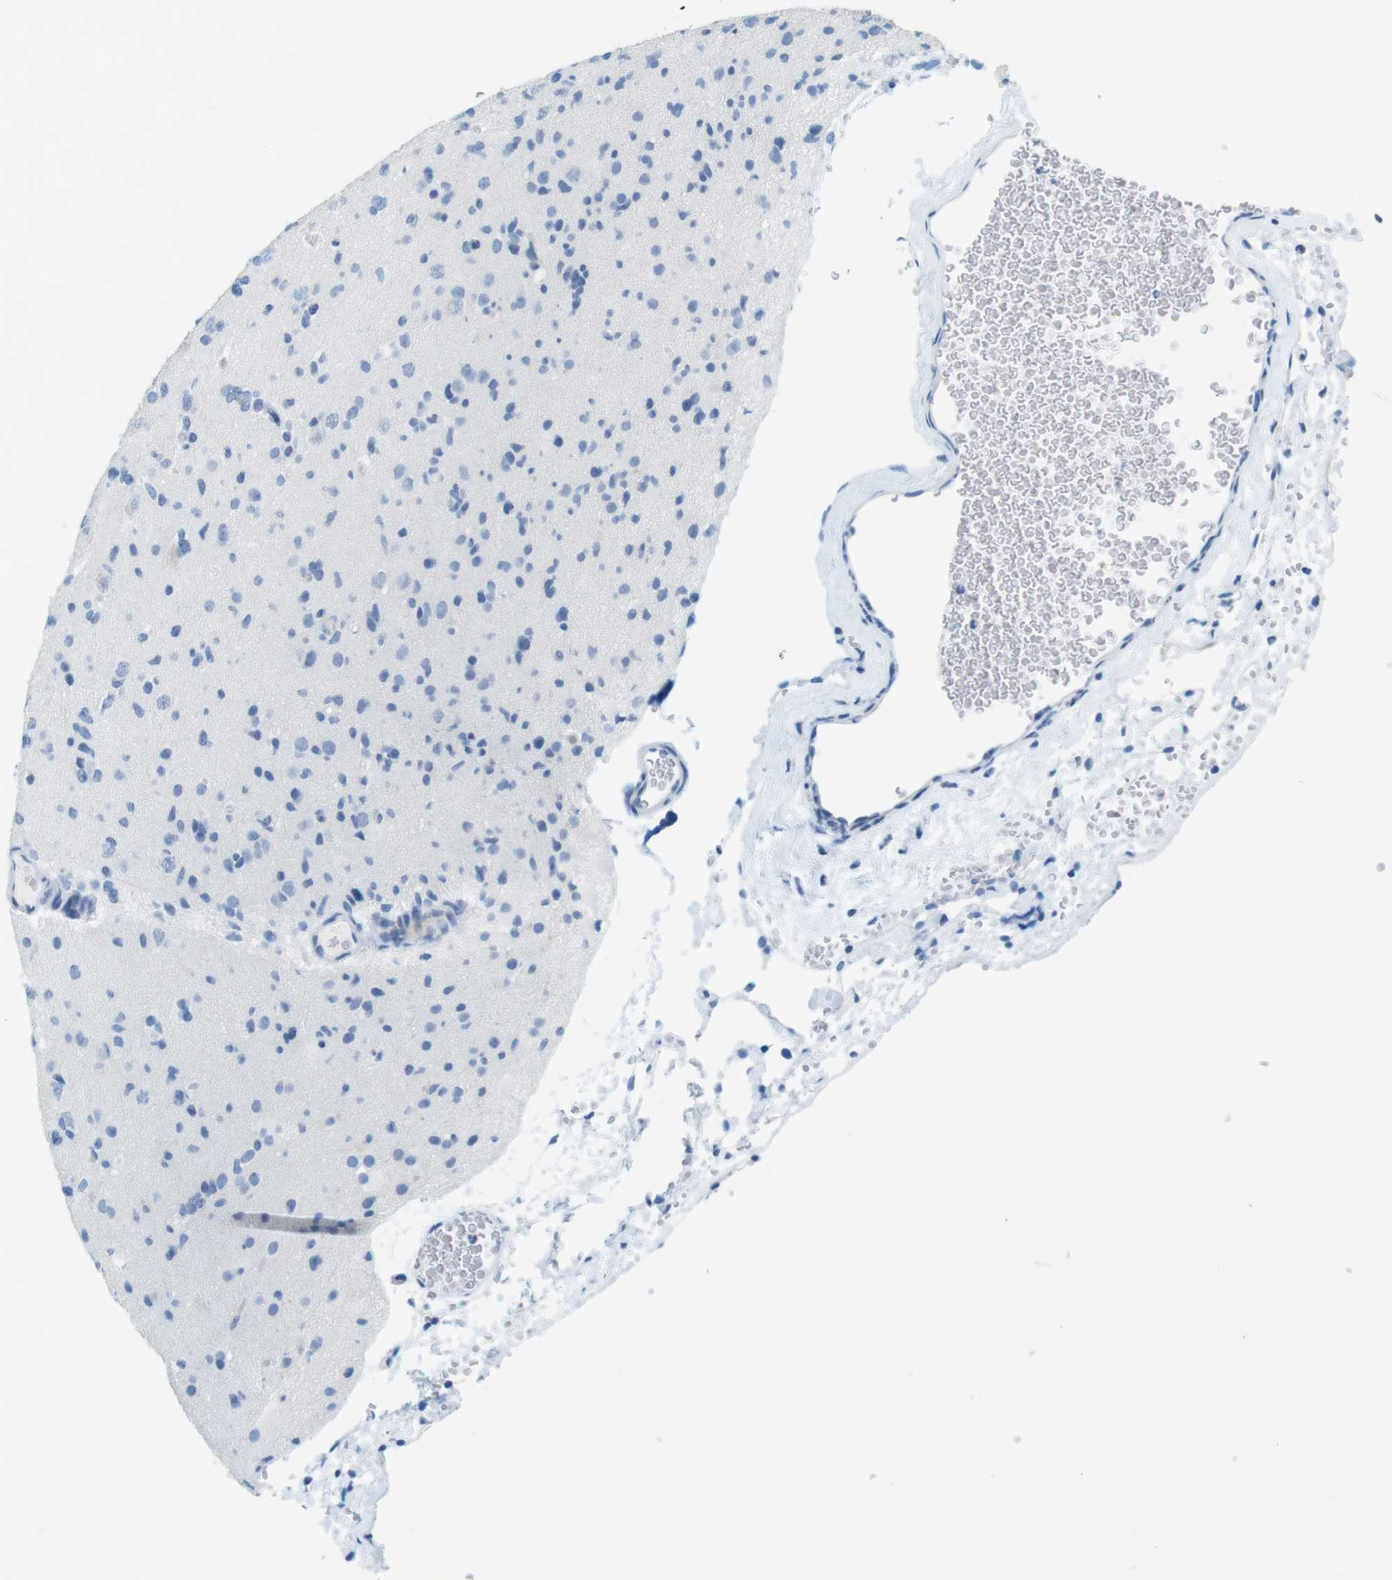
{"staining": {"intensity": "negative", "quantity": "none", "location": "none"}, "tissue": "glioma", "cell_type": "Tumor cells", "image_type": "cancer", "snomed": [{"axis": "morphology", "description": "Glioma, malignant, Low grade"}, {"axis": "topography", "description": "Brain"}], "caption": "IHC histopathology image of human glioma stained for a protein (brown), which demonstrates no expression in tumor cells. (Stains: DAB (3,3'-diaminobenzidine) IHC with hematoxylin counter stain, Microscopy: brightfield microscopy at high magnification).", "gene": "CYP2C9", "patient": {"sex": "female", "age": 22}}